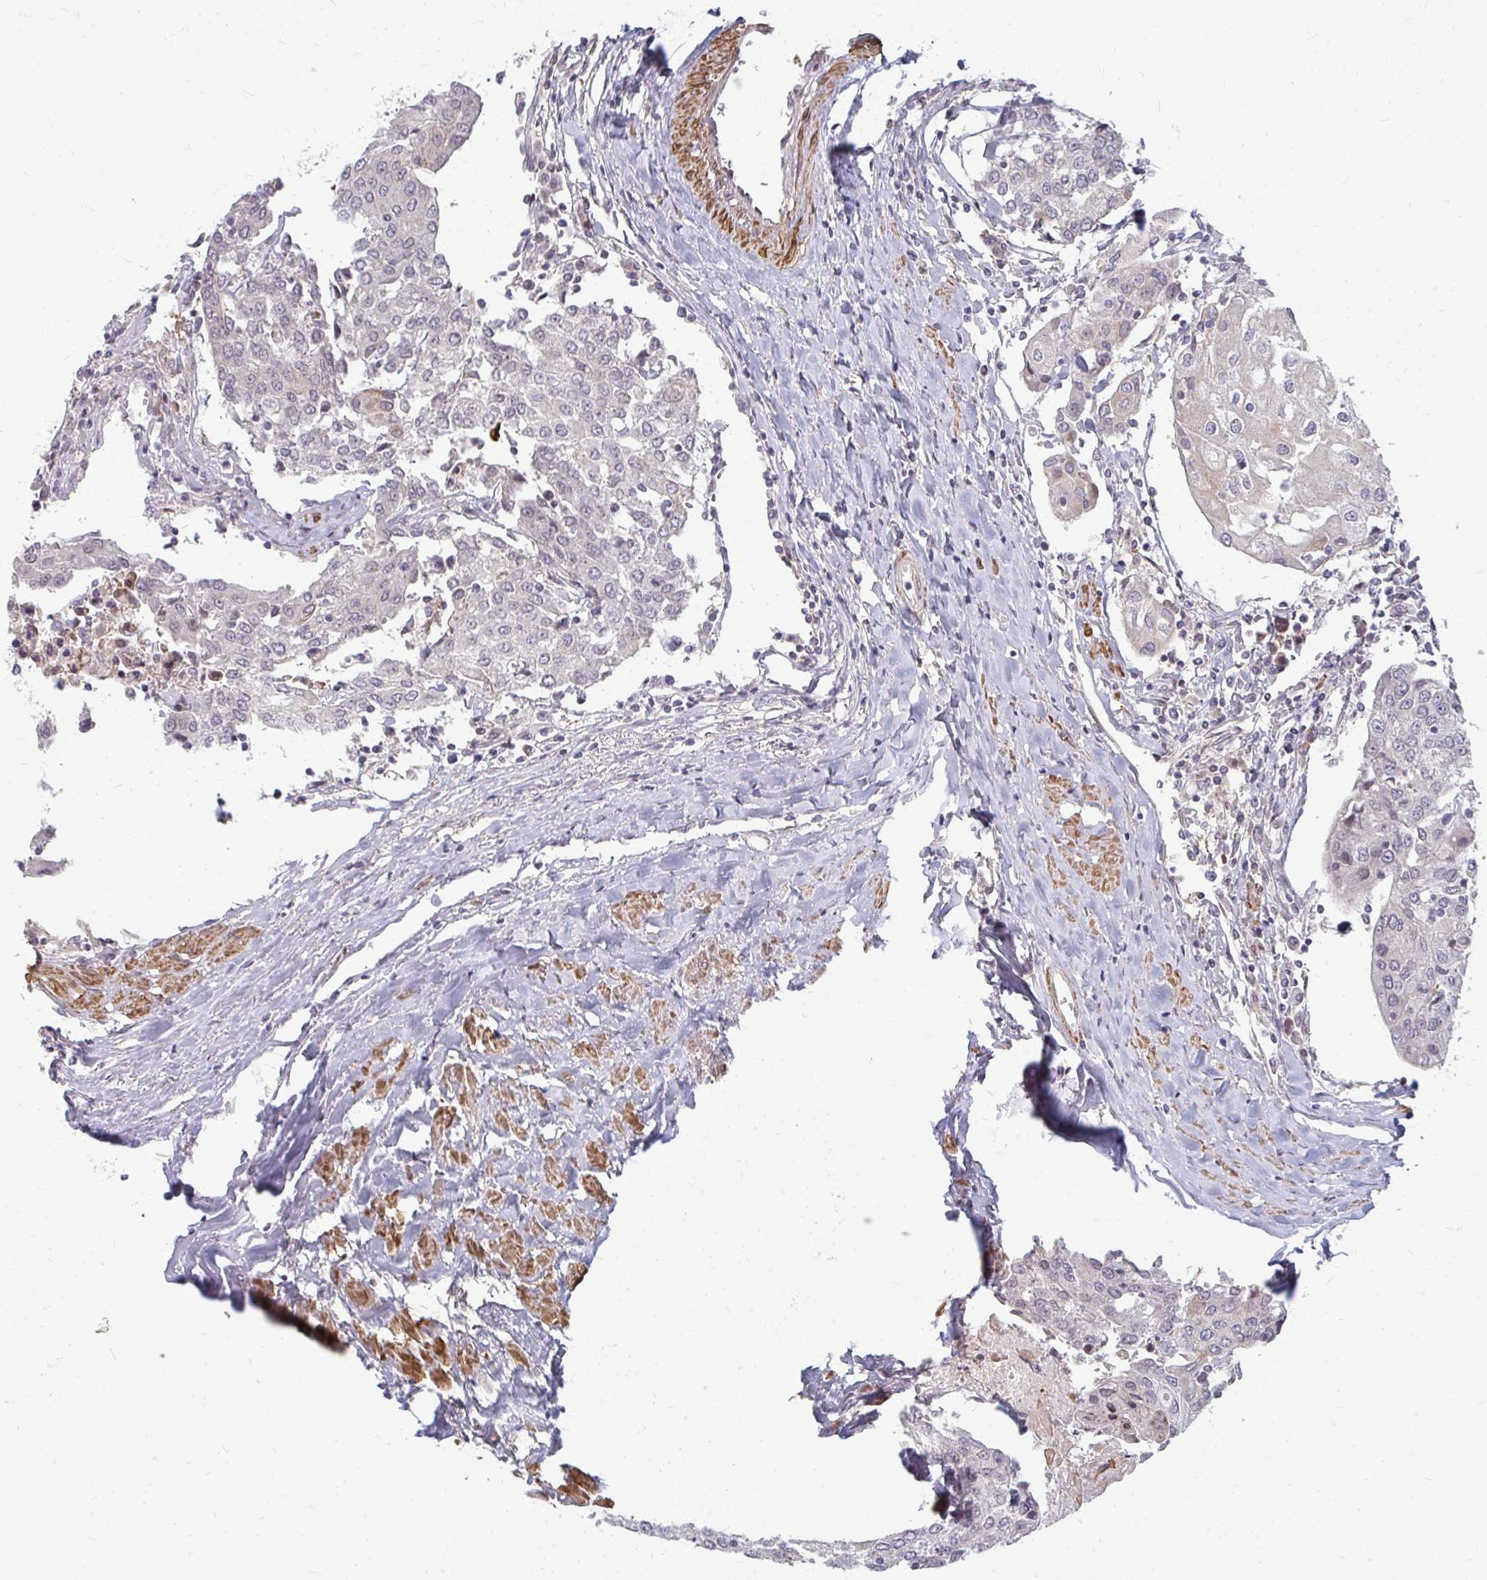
{"staining": {"intensity": "negative", "quantity": "none", "location": "none"}, "tissue": "urothelial cancer", "cell_type": "Tumor cells", "image_type": "cancer", "snomed": [{"axis": "morphology", "description": "Urothelial carcinoma, High grade"}, {"axis": "topography", "description": "Urinary bladder"}], "caption": "Immunohistochemical staining of human urothelial cancer demonstrates no significant positivity in tumor cells.", "gene": "GPC5", "patient": {"sex": "female", "age": 85}}